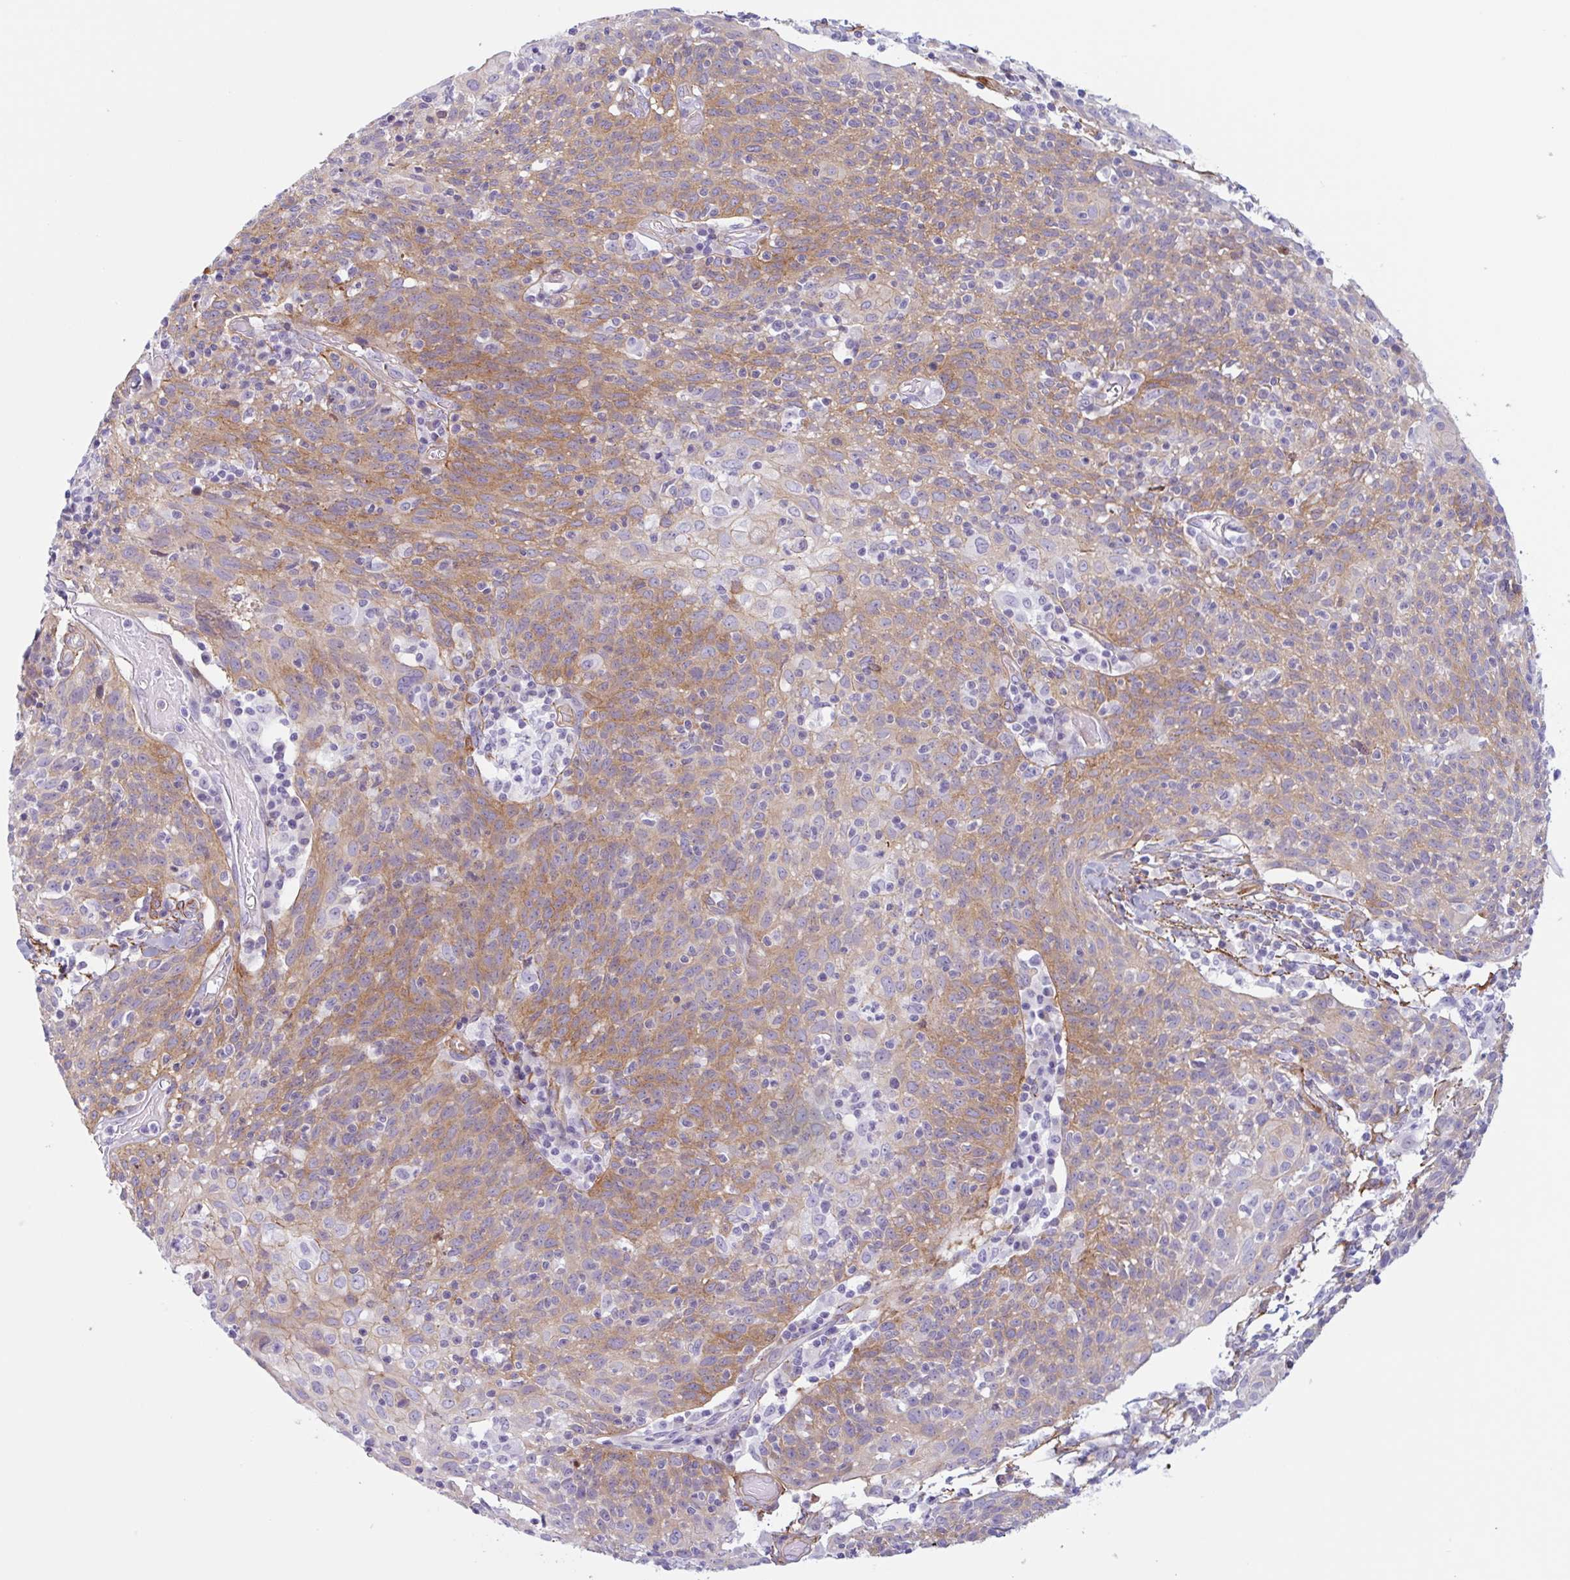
{"staining": {"intensity": "moderate", "quantity": ">75%", "location": "cytoplasmic/membranous"}, "tissue": "cervical cancer", "cell_type": "Tumor cells", "image_type": "cancer", "snomed": [{"axis": "morphology", "description": "Squamous cell carcinoma, NOS"}, {"axis": "topography", "description": "Cervix"}], "caption": "Immunohistochemistry histopathology image of neoplastic tissue: human squamous cell carcinoma (cervical) stained using IHC displays medium levels of moderate protein expression localized specifically in the cytoplasmic/membranous of tumor cells, appearing as a cytoplasmic/membranous brown color.", "gene": "MYH10", "patient": {"sex": "female", "age": 52}}